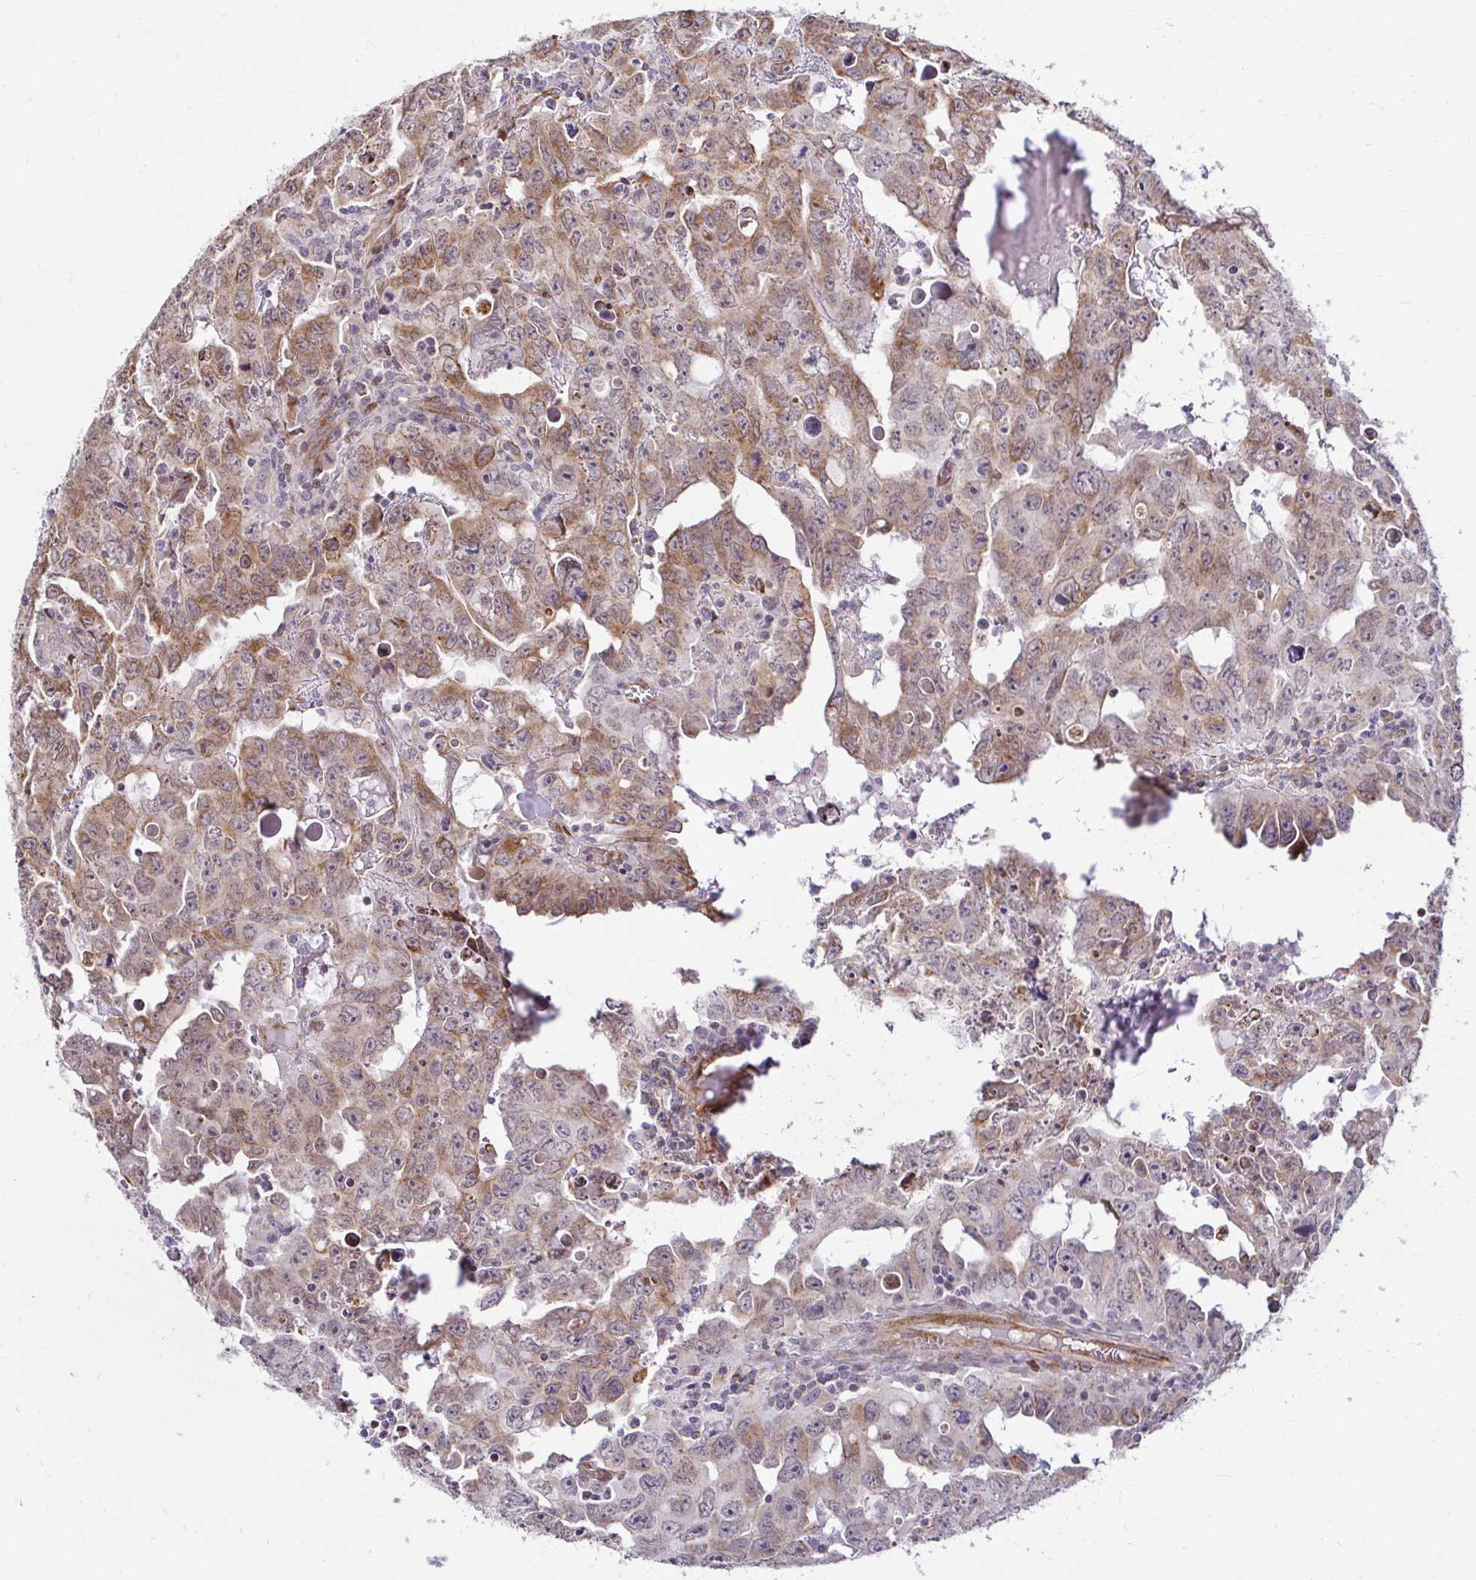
{"staining": {"intensity": "moderate", "quantity": ">75%", "location": "cytoplasmic/membranous"}, "tissue": "testis cancer", "cell_type": "Tumor cells", "image_type": "cancer", "snomed": [{"axis": "morphology", "description": "Carcinoma, Embryonal, NOS"}, {"axis": "topography", "description": "Testis"}], "caption": "This photomicrograph shows immunohistochemistry staining of testis embryonal carcinoma, with medium moderate cytoplasmic/membranous expression in approximately >75% of tumor cells.", "gene": "HPS1", "patient": {"sex": "male", "age": 22}}